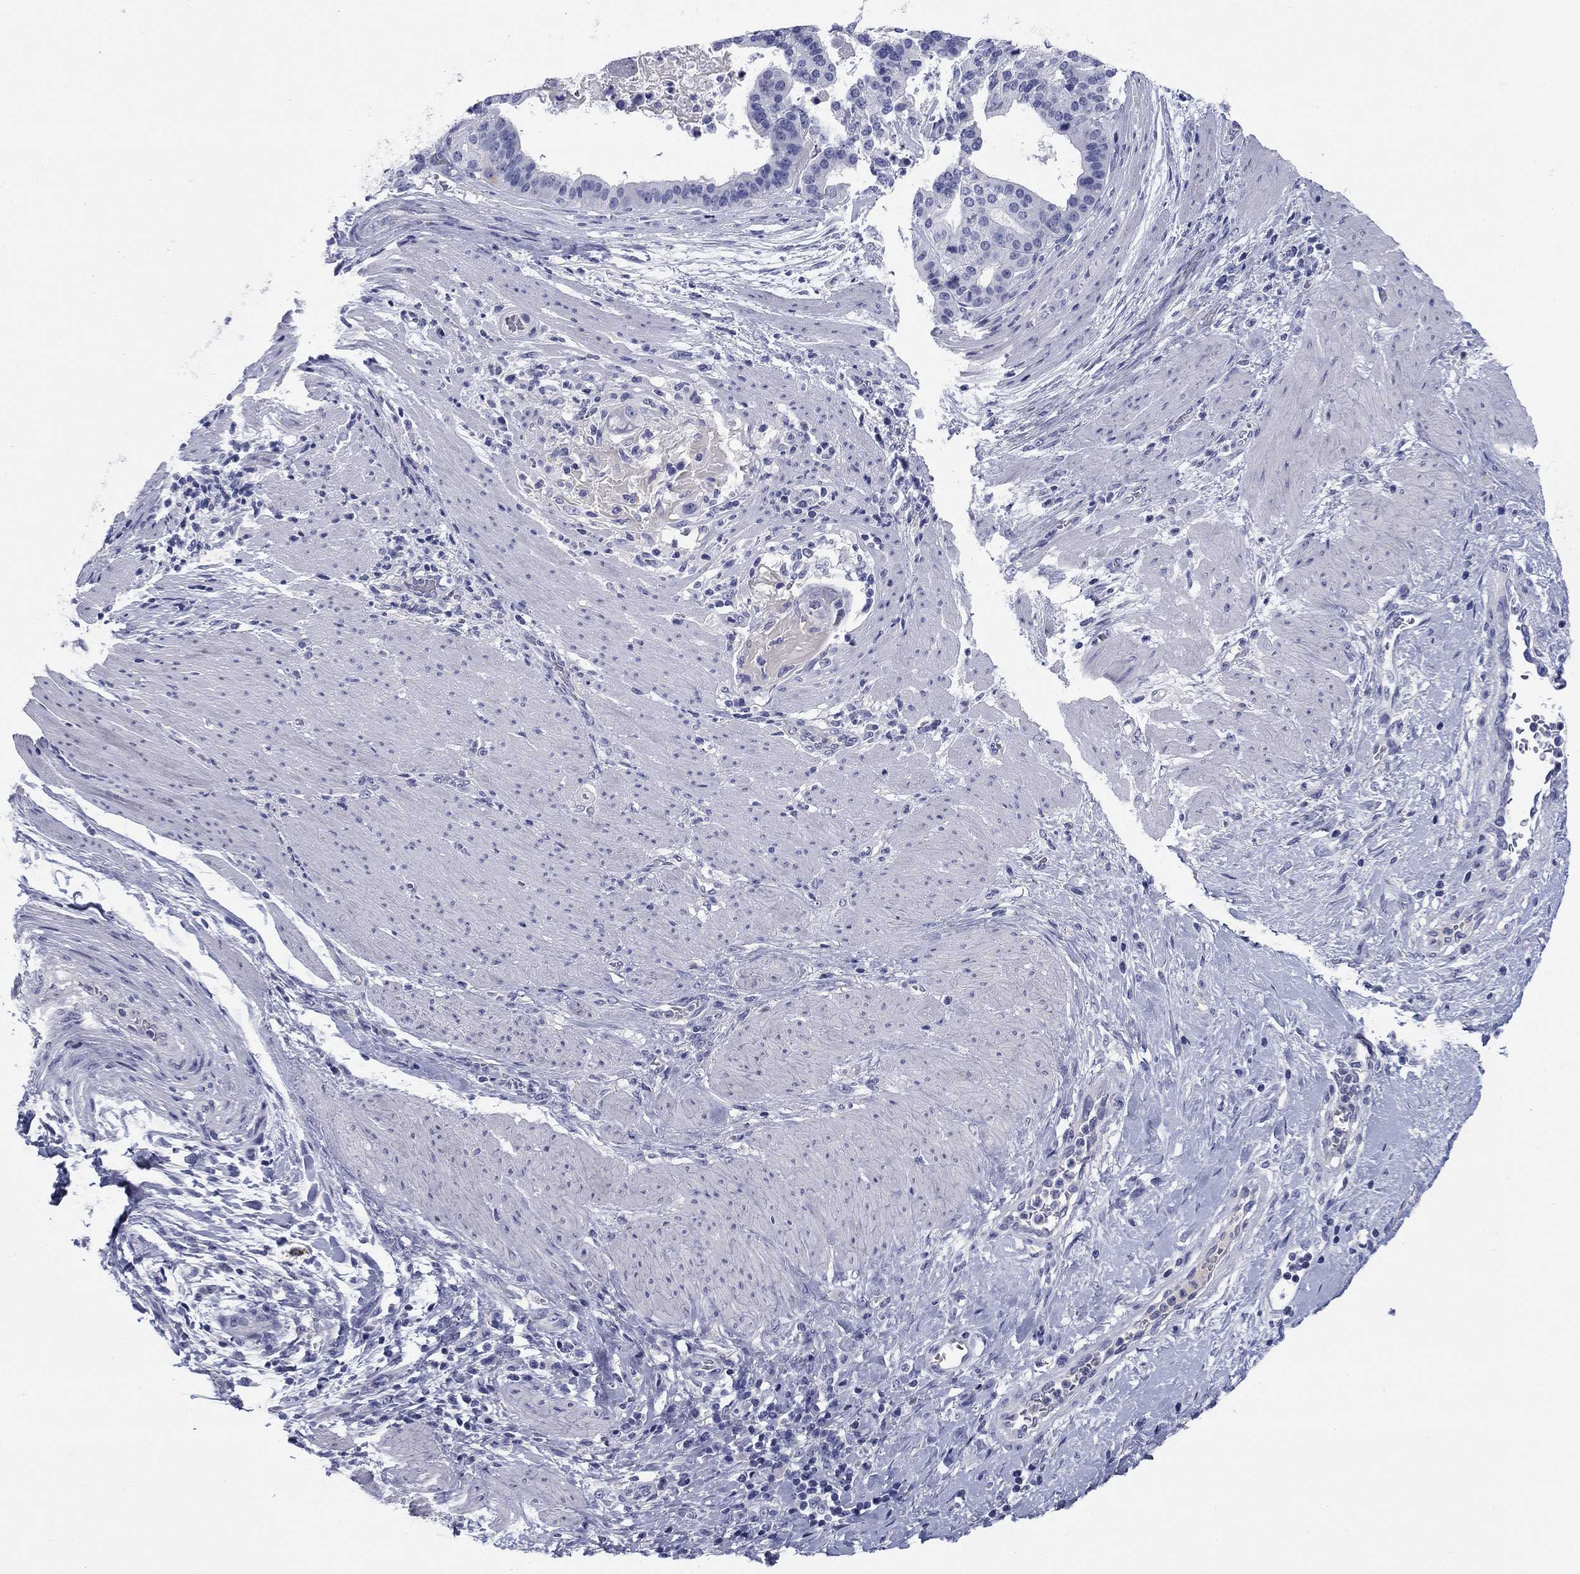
{"staining": {"intensity": "negative", "quantity": "none", "location": "none"}, "tissue": "stomach cancer", "cell_type": "Tumor cells", "image_type": "cancer", "snomed": [{"axis": "morphology", "description": "Adenocarcinoma, NOS"}, {"axis": "topography", "description": "Stomach"}], "caption": "DAB (3,3'-diaminobenzidine) immunohistochemical staining of human stomach cancer (adenocarcinoma) demonstrates no significant positivity in tumor cells.", "gene": "KCNH1", "patient": {"sex": "male", "age": 48}}